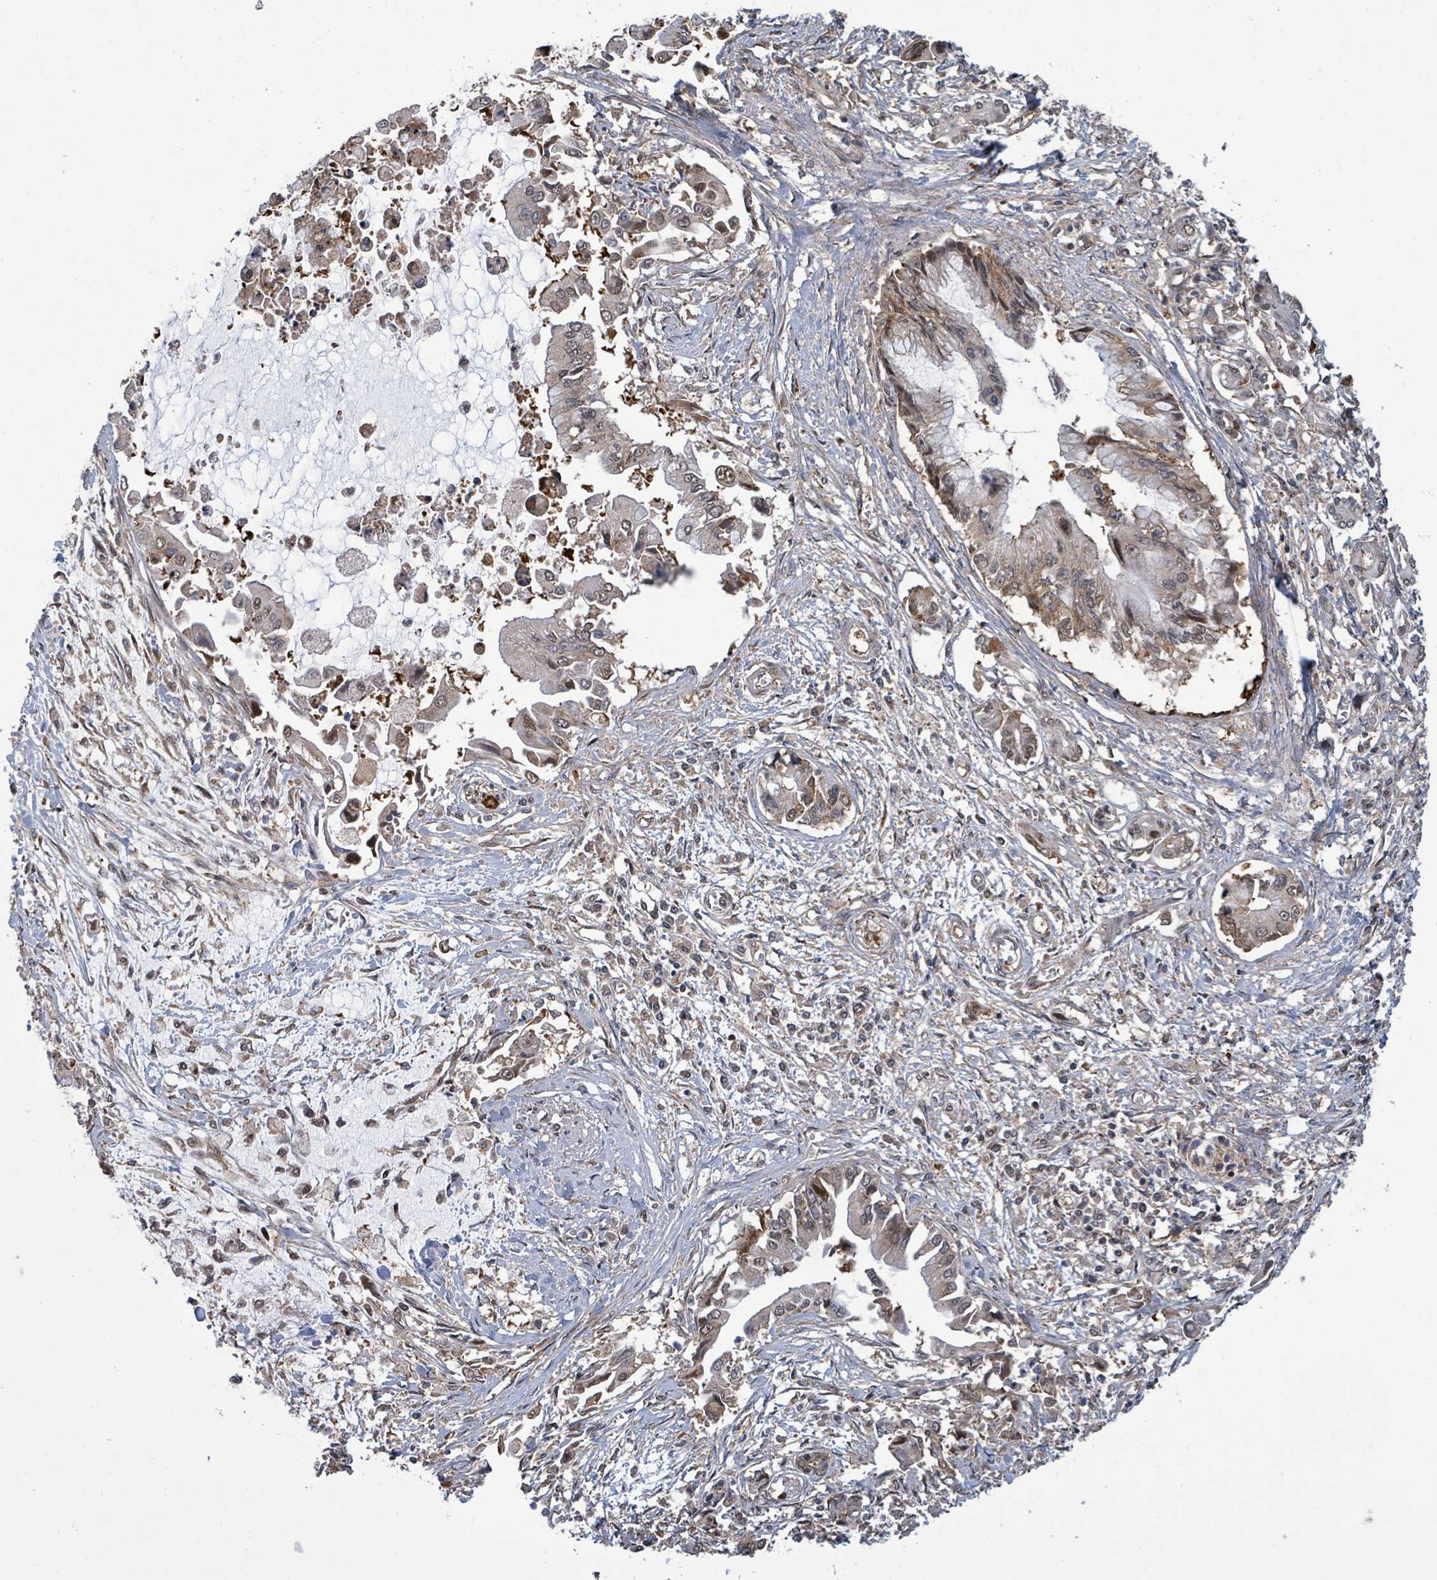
{"staining": {"intensity": "weak", "quantity": "25%-75%", "location": "cytoplasmic/membranous,nuclear"}, "tissue": "pancreatic cancer", "cell_type": "Tumor cells", "image_type": "cancer", "snomed": [{"axis": "morphology", "description": "Adenocarcinoma, NOS"}, {"axis": "topography", "description": "Pancreas"}], "caption": "Protein expression analysis of adenocarcinoma (pancreatic) exhibits weak cytoplasmic/membranous and nuclear staining in approximately 25%-75% of tumor cells.", "gene": "KLC1", "patient": {"sex": "male", "age": 84}}